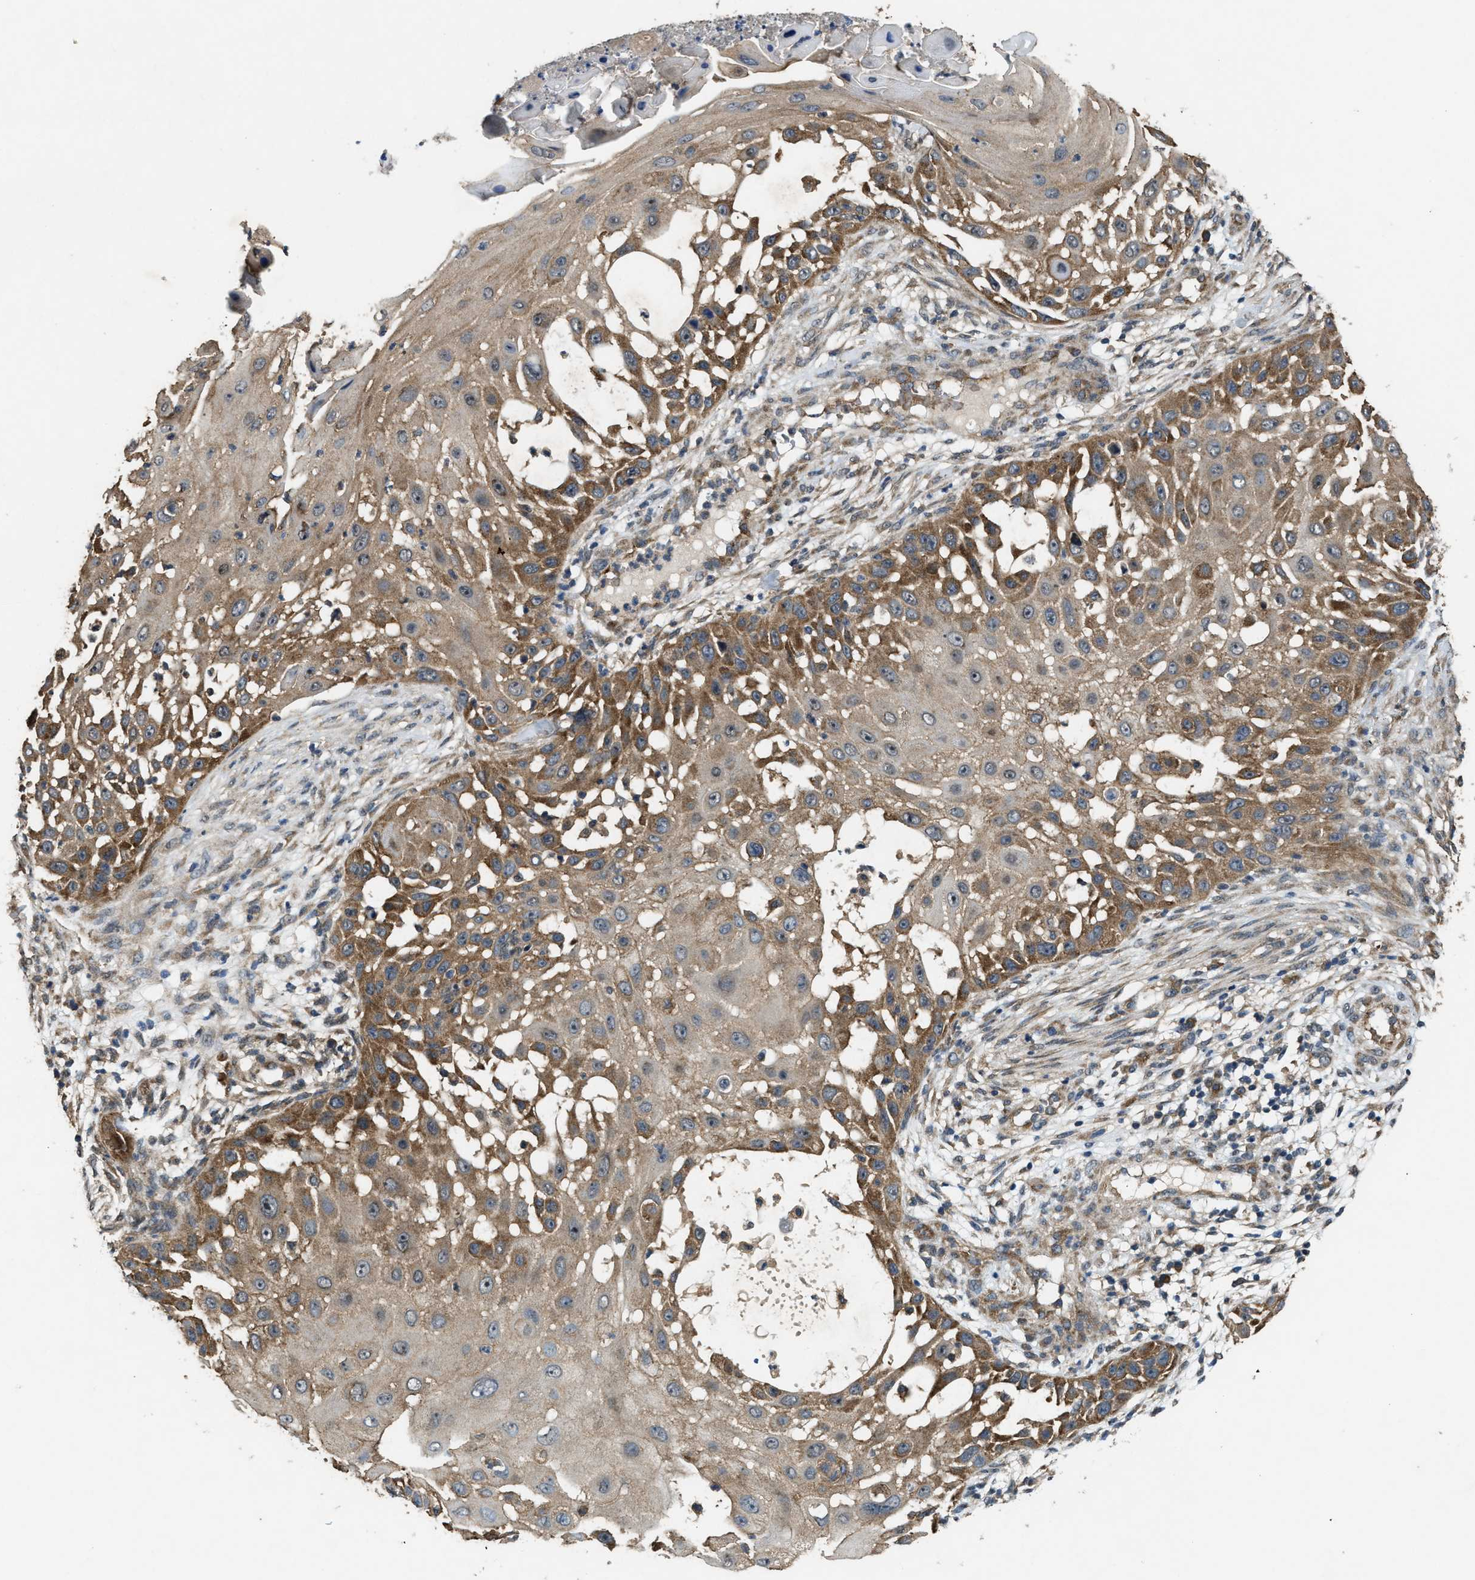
{"staining": {"intensity": "moderate", "quantity": ">75%", "location": "cytoplasmic/membranous"}, "tissue": "skin cancer", "cell_type": "Tumor cells", "image_type": "cancer", "snomed": [{"axis": "morphology", "description": "Squamous cell carcinoma, NOS"}, {"axis": "topography", "description": "Skin"}], "caption": "Immunohistochemistry (IHC) photomicrograph of human skin cancer (squamous cell carcinoma) stained for a protein (brown), which displays medium levels of moderate cytoplasmic/membranous positivity in about >75% of tumor cells.", "gene": "ARHGEF5", "patient": {"sex": "female", "age": 44}}